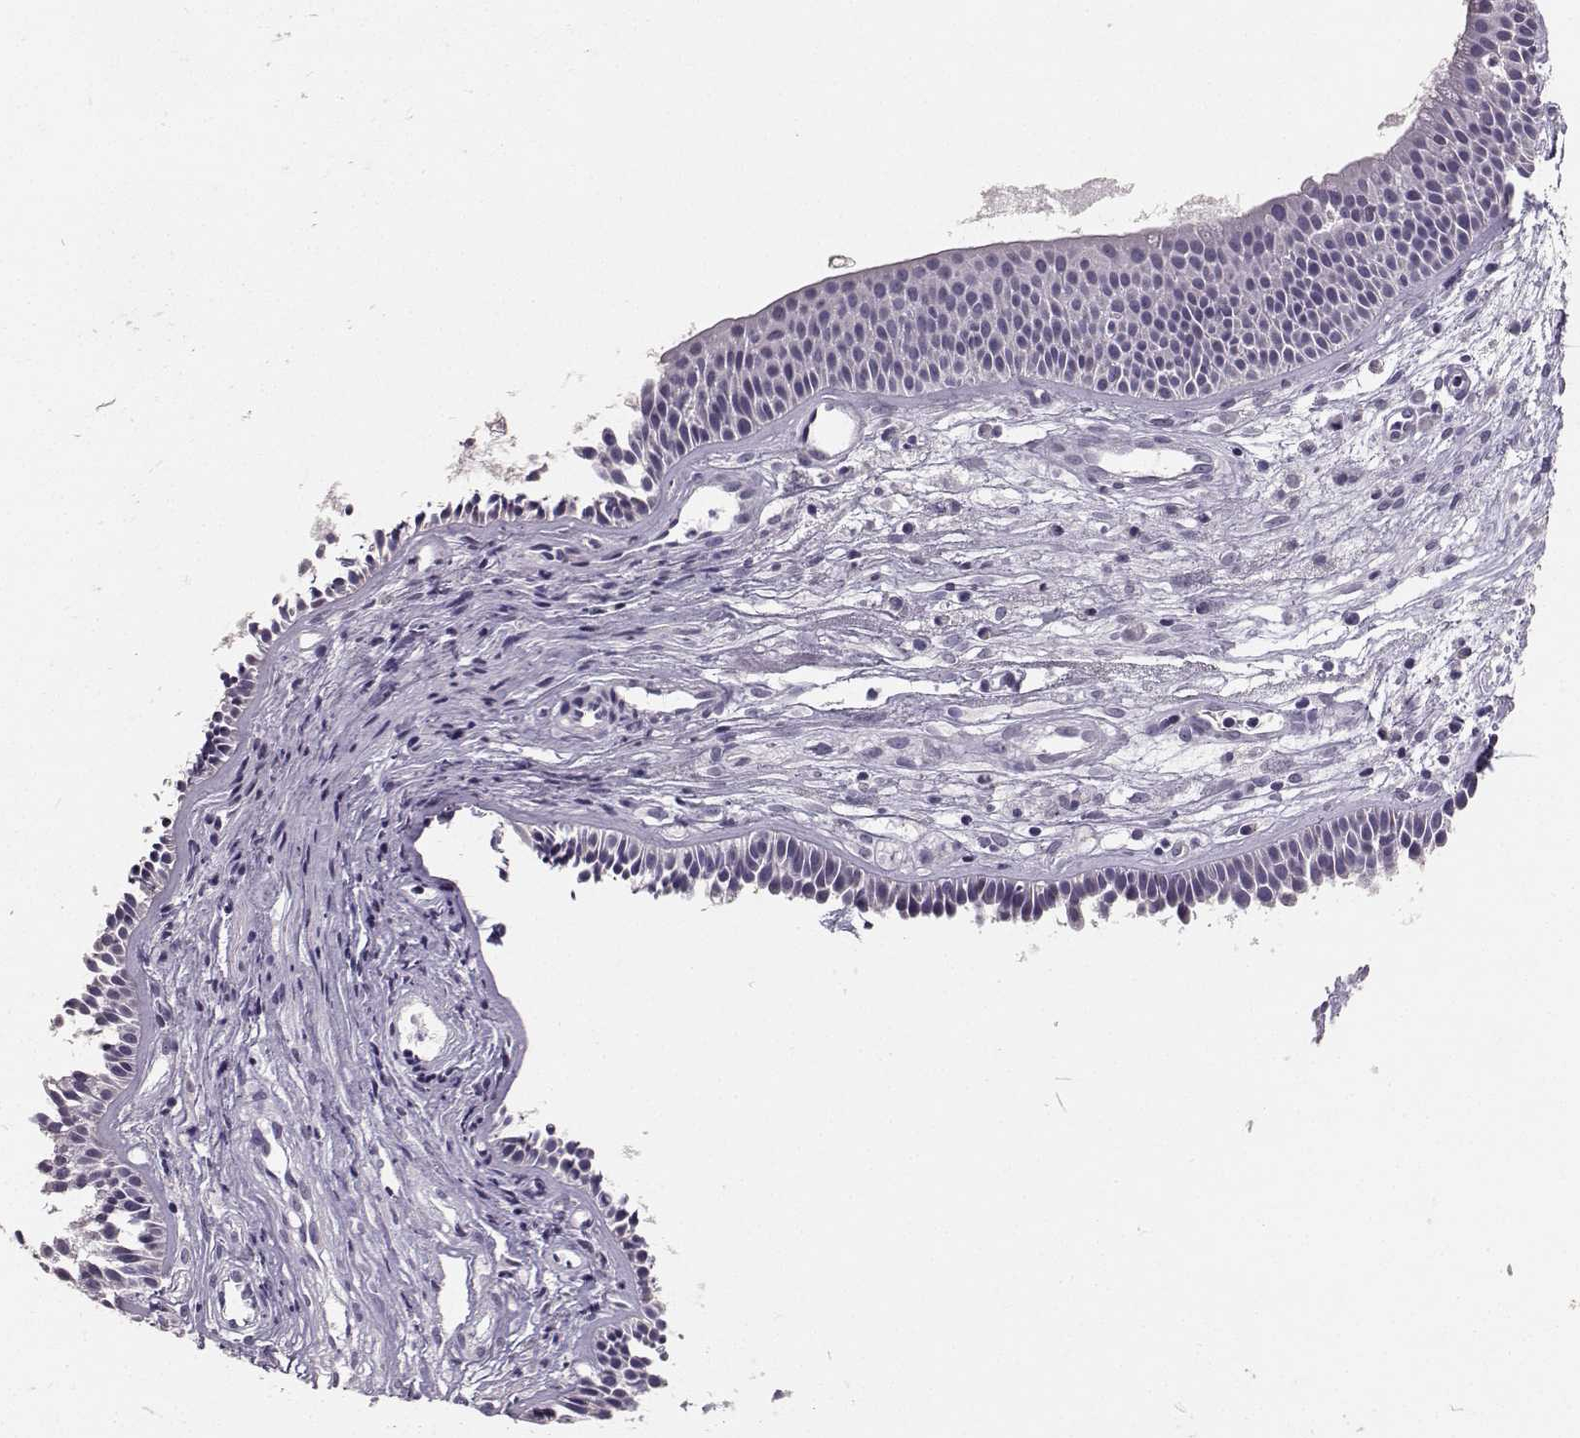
{"staining": {"intensity": "negative", "quantity": "none", "location": "none"}, "tissue": "nasopharynx", "cell_type": "Respiratory epithelial cells", "image_type": "normal", "snomed": [{"axis": "morphology", "description": "Normal tissue, NOS"}, {"axis": "topography", "description": "Nasopharynx"}], "caption": "Respiratory epithelial cells are negative for brown protein staining in normal nasopharynx.", "gene": "PKP2", "patient": {"sex": "male", "age": 31}}